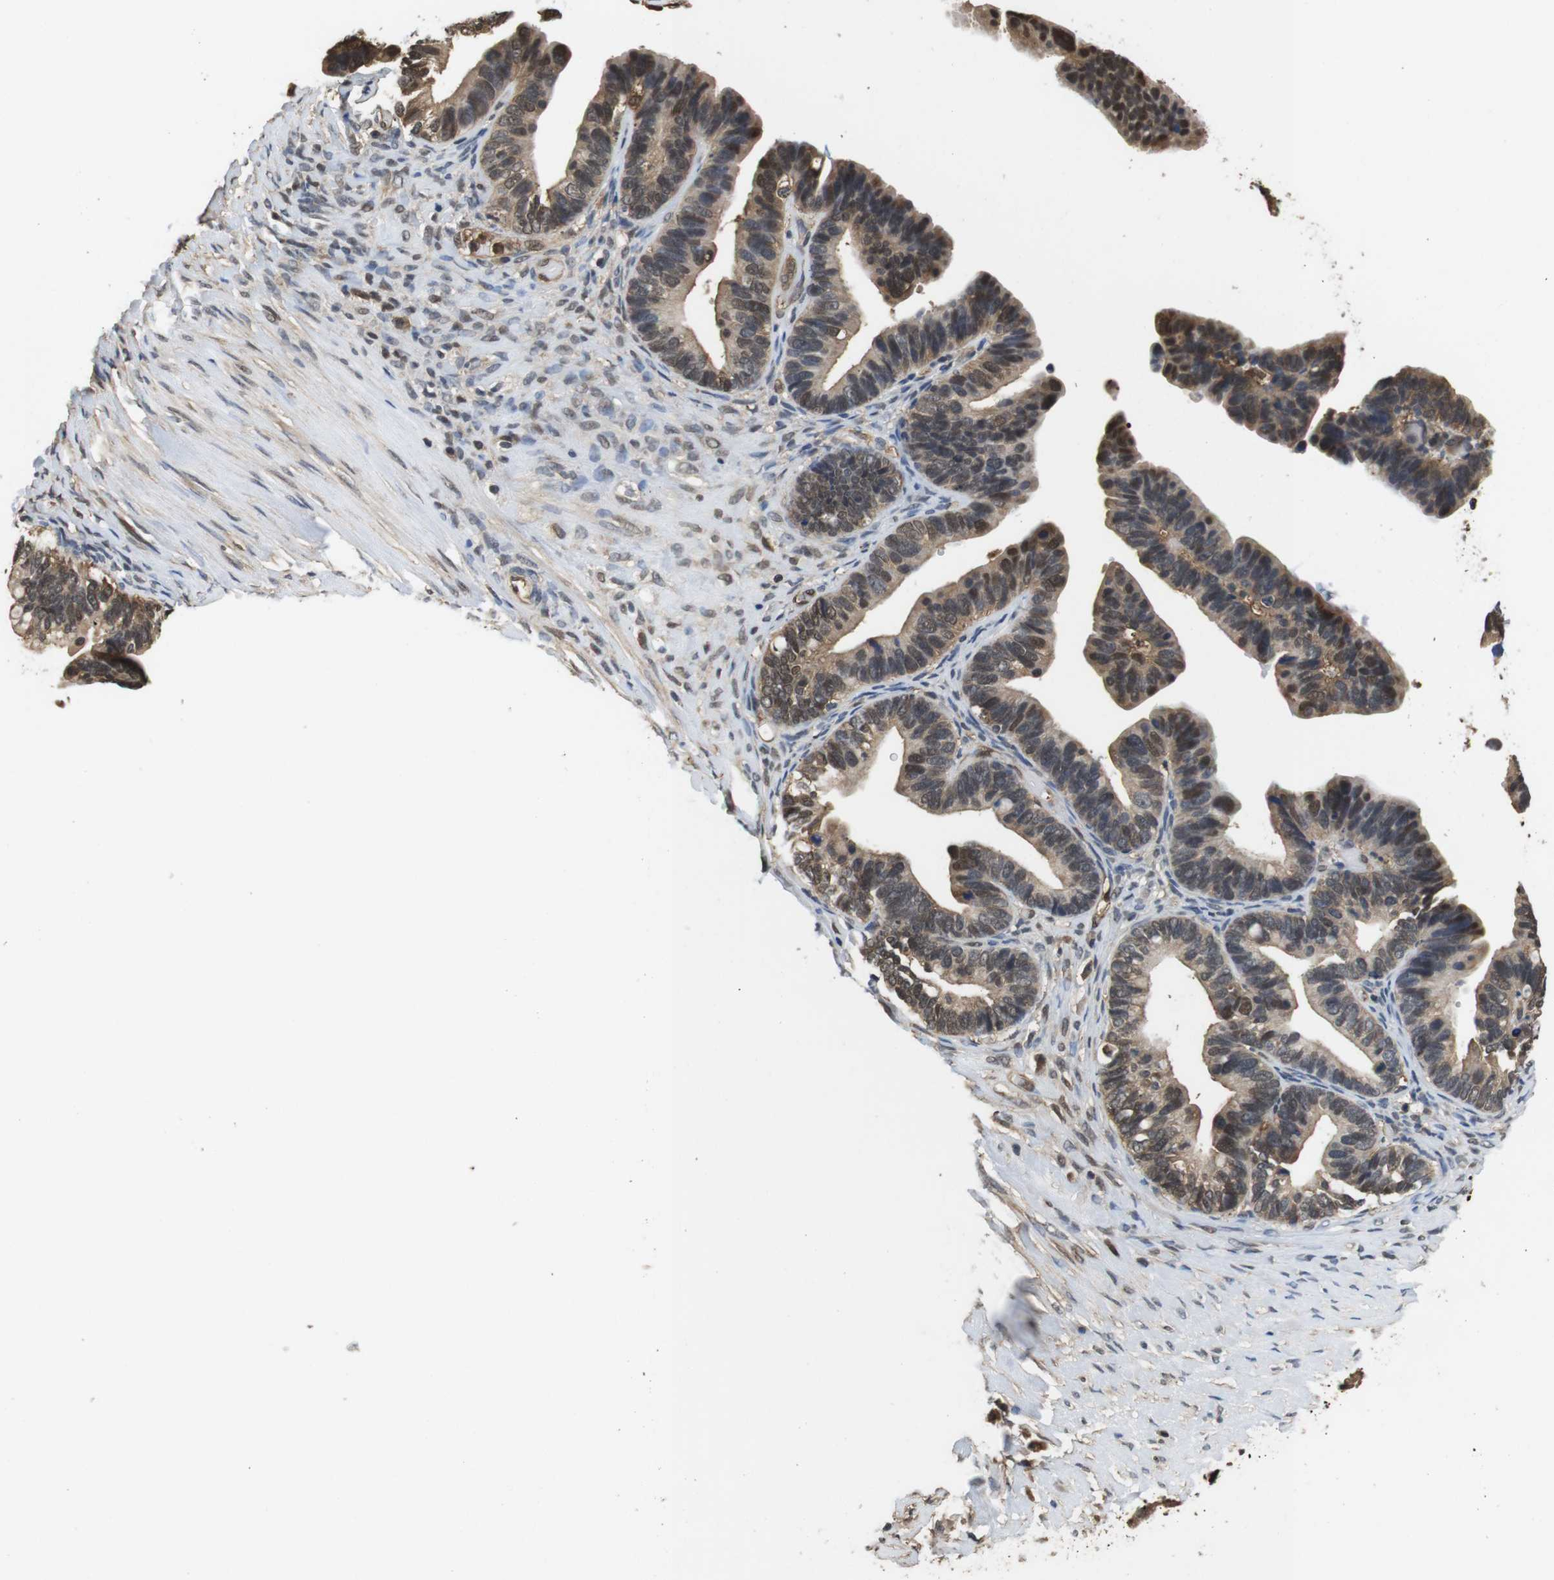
{"staining": {"intensity": "moderate", "quantity": "25%-75%", "location": "cytoplasmic/membranous,nuclear"}, "tissue": "ovarian cancer", "cell_type": "Tumor cells", "image_type": "cancer", "snomed": [{"axis": "morphology", "description": "Cystadenocarcinoma, serous, NOS"}, {"axis": "topography", "description": "Ovary"}], "caption": "Immunohistochemistry (DAB (3,3'-diaminobenzidine)) staining of human ovarian serous cystadenocarcinoma shows moderate cytoplasmic/membranous and nuclear protein staining in about 25%-75% of tumor cells.", "gene": "LDHA", "patient": {"sex": "female", "age": 56}}